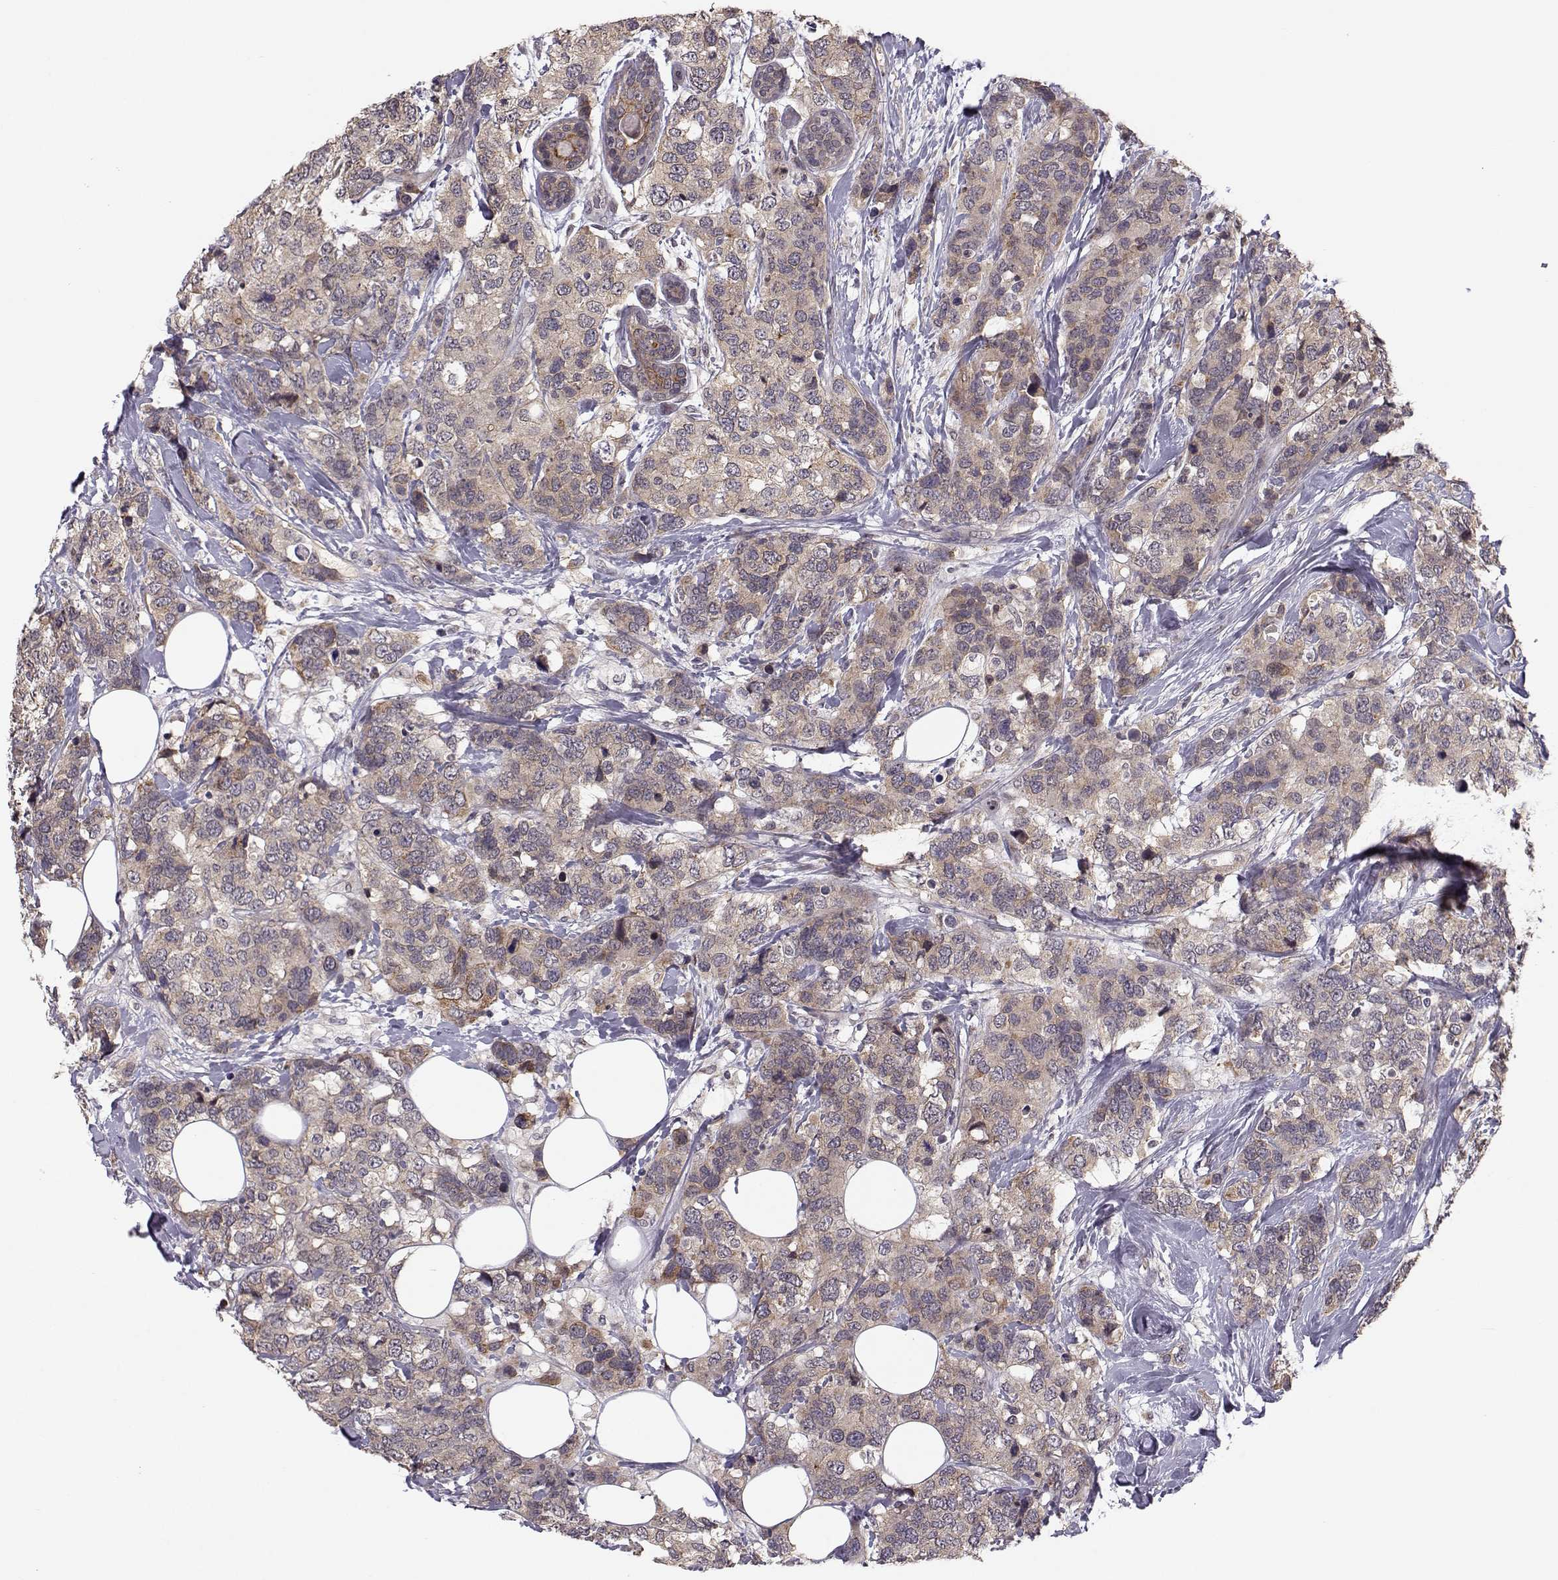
{"staining": {"intensity": "moderate", "quantity": "<25%", "location": "cytoplasmic/membranous"}, "tissue": "breast cancer", "cell_type": "Tumor cells", "image_type": "cancer", "snomed": [{"axis": "morphology", "description": "Lobular carcinoma"}, {"axis": "topography", "description": "Breast"}], "caption": "A histopathology image showing moderate cytoplasmic/membranous staining in approximately <25% of tumor cells in lobular carcinoma (breast), as visualized by brown immunohistochemical staining.", "gene": "PLEKHG3", "patient": {"sex": "female", "age": 59}}